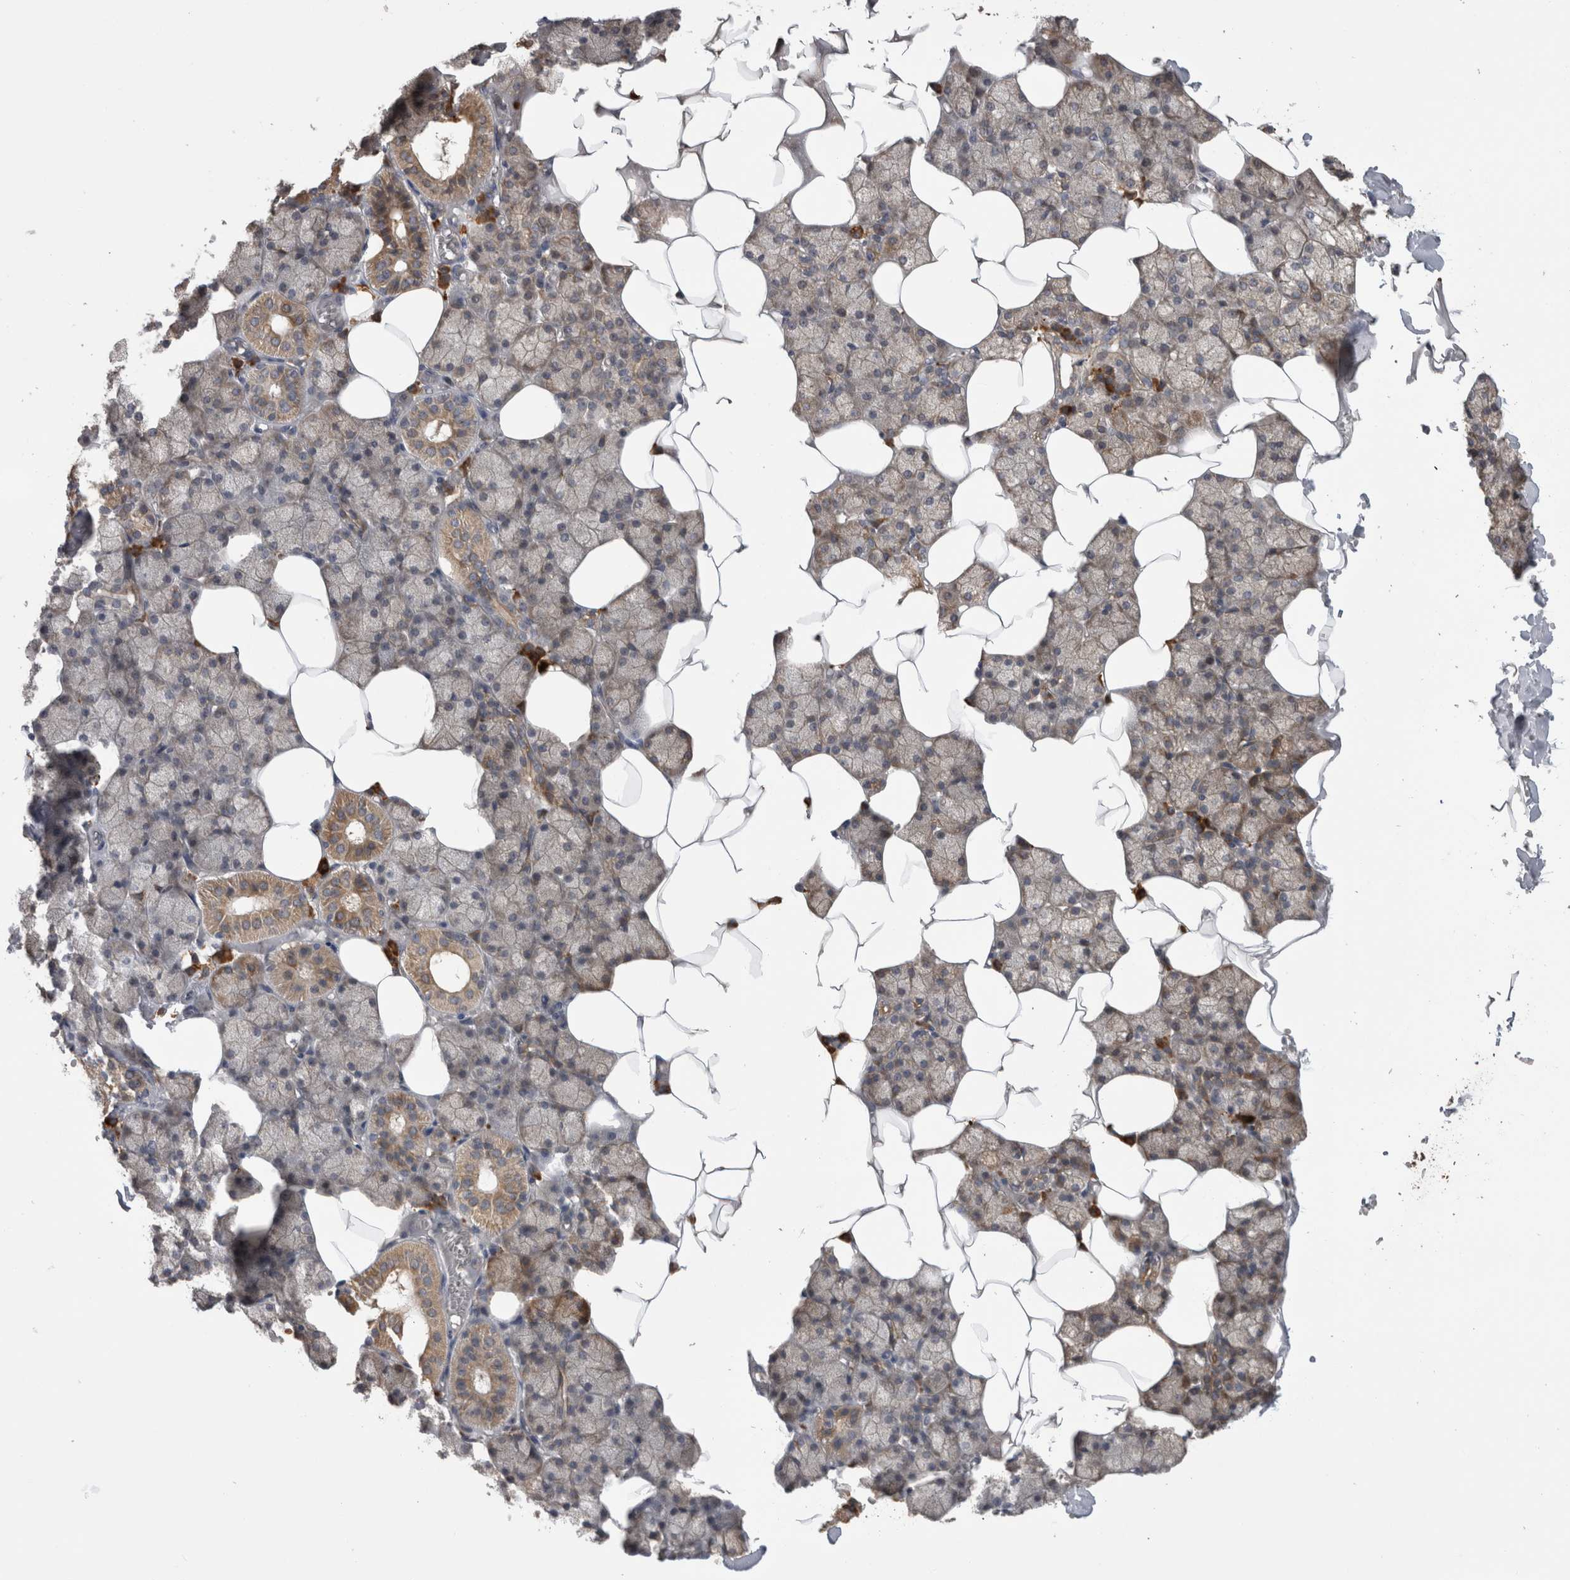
{"staining": {"intensity": "moderate", "quantity": "25%-75%", "location": "cytoplasmic/membranous"}, "tissue": "salivary gland", "cell_type": "Glandular cells", "image_type": "normal", "snomed": [{"axis": "morphology", "description": "Normal tissue, NOS"}, {"axis": "topography", "description": "Salivary gland"}], "caption": "DAB (3,3'-diaminobenzidine) immunohistochemical staining of unremarkable human salivary gland shows moderate cytoplasmic/membranous protein staining in about 25%-75% of glandular cells. The protein is shown in brown color, while the nuclei are stained blue.", "gene": "TBCE", "patient": {"sex": "male", "age": 62}}